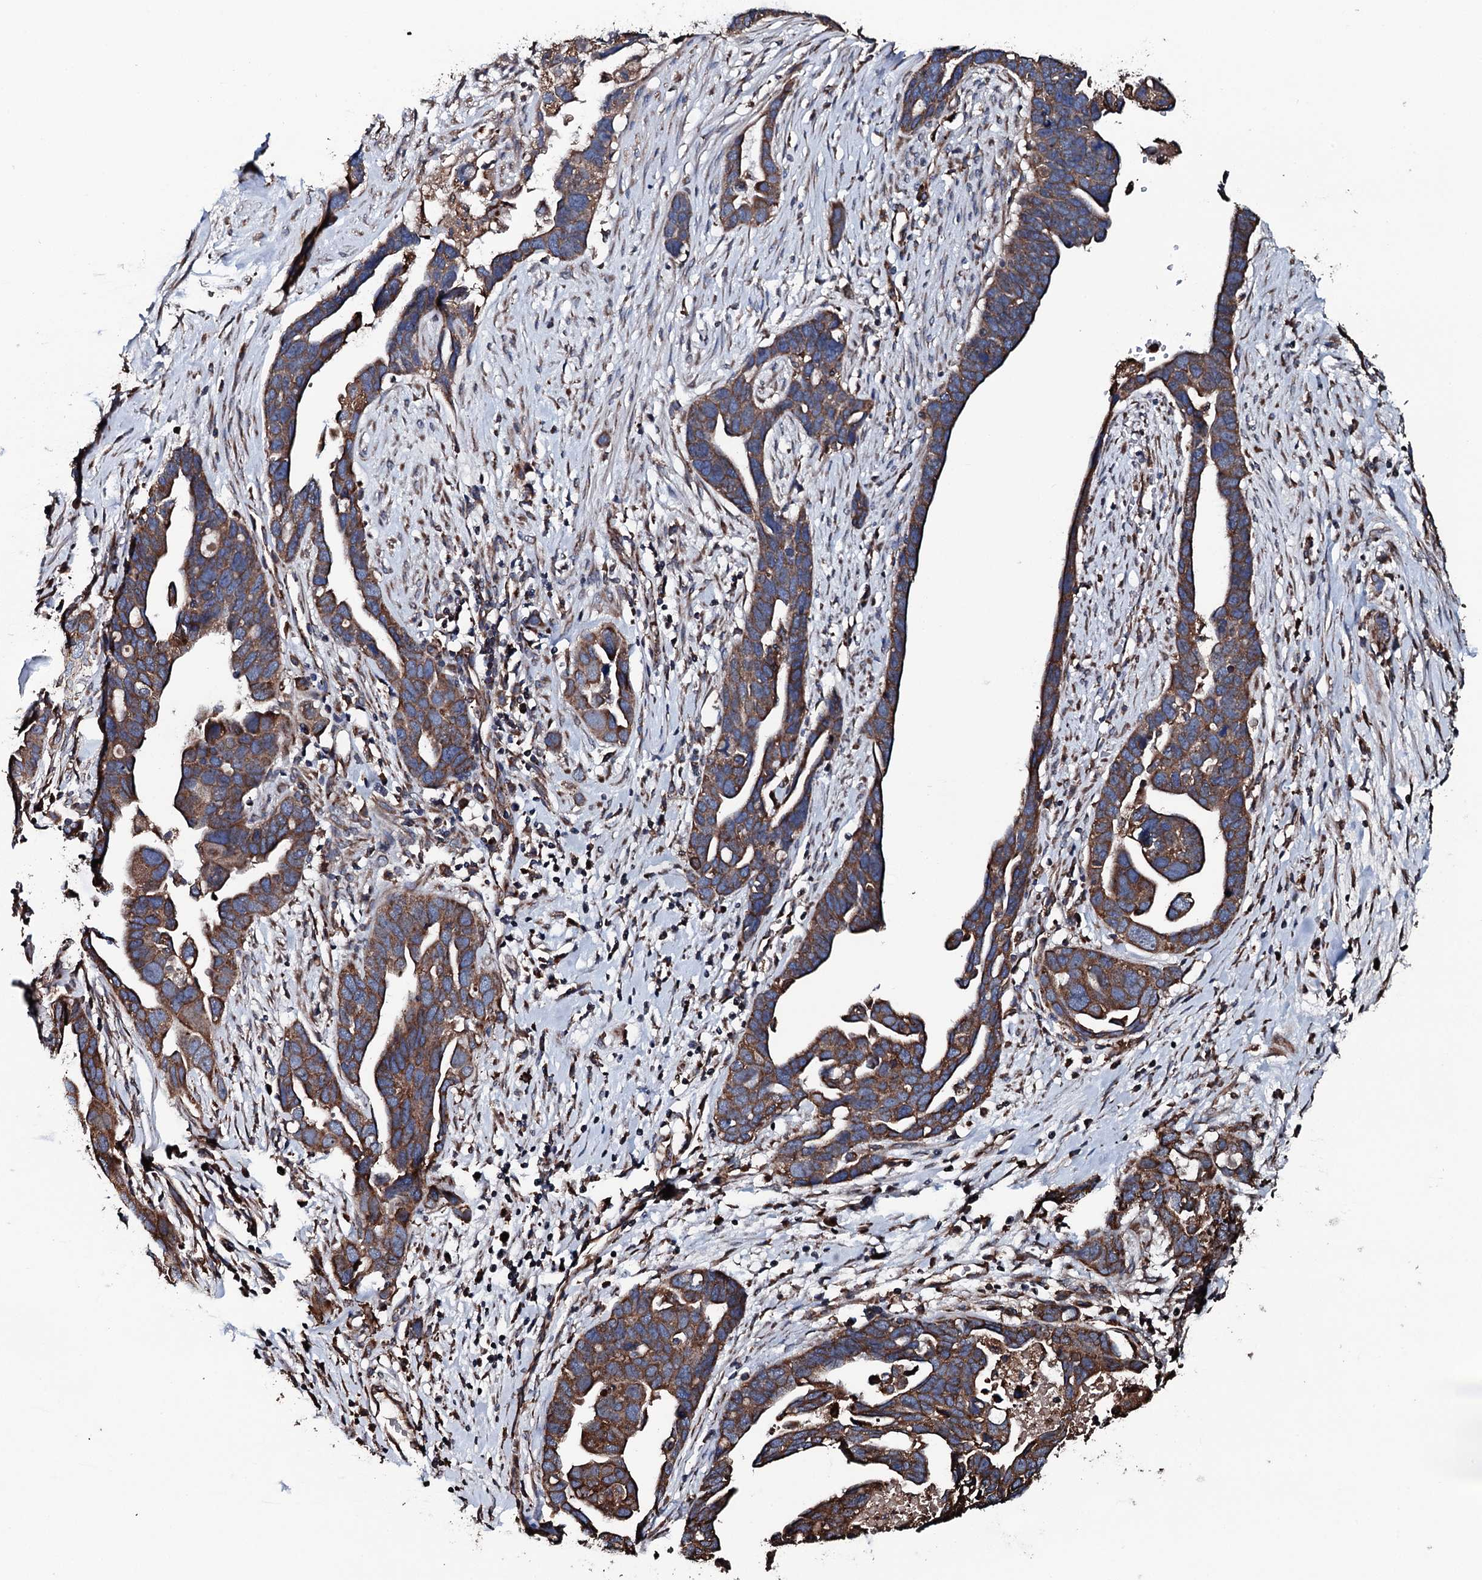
{"staining": {"intensity": "moderate", "quantity": ">75%", "location": "cytoplasmic/membranous"}, "tissue": "ovarian cancer", "cell_type": "Tumor cells", "image_type": "cancer", "snomed": [{"axis": "morphology", "description": "Cystadenocarcinoma, serous, NOS"}, {"axis": "topography", "description": "Ovary"}], "caption": "The micrograph displays staining of serous cystadenocarcinoma (ovarian), revealing moderate cytoplasmic/membranous protein positivity (brown color) within tumor cells. The protein is shown in brown color, while the nuclei are stained blue.", "gene": "RAB12", "patient": {"sex": "female", "age": 54}}